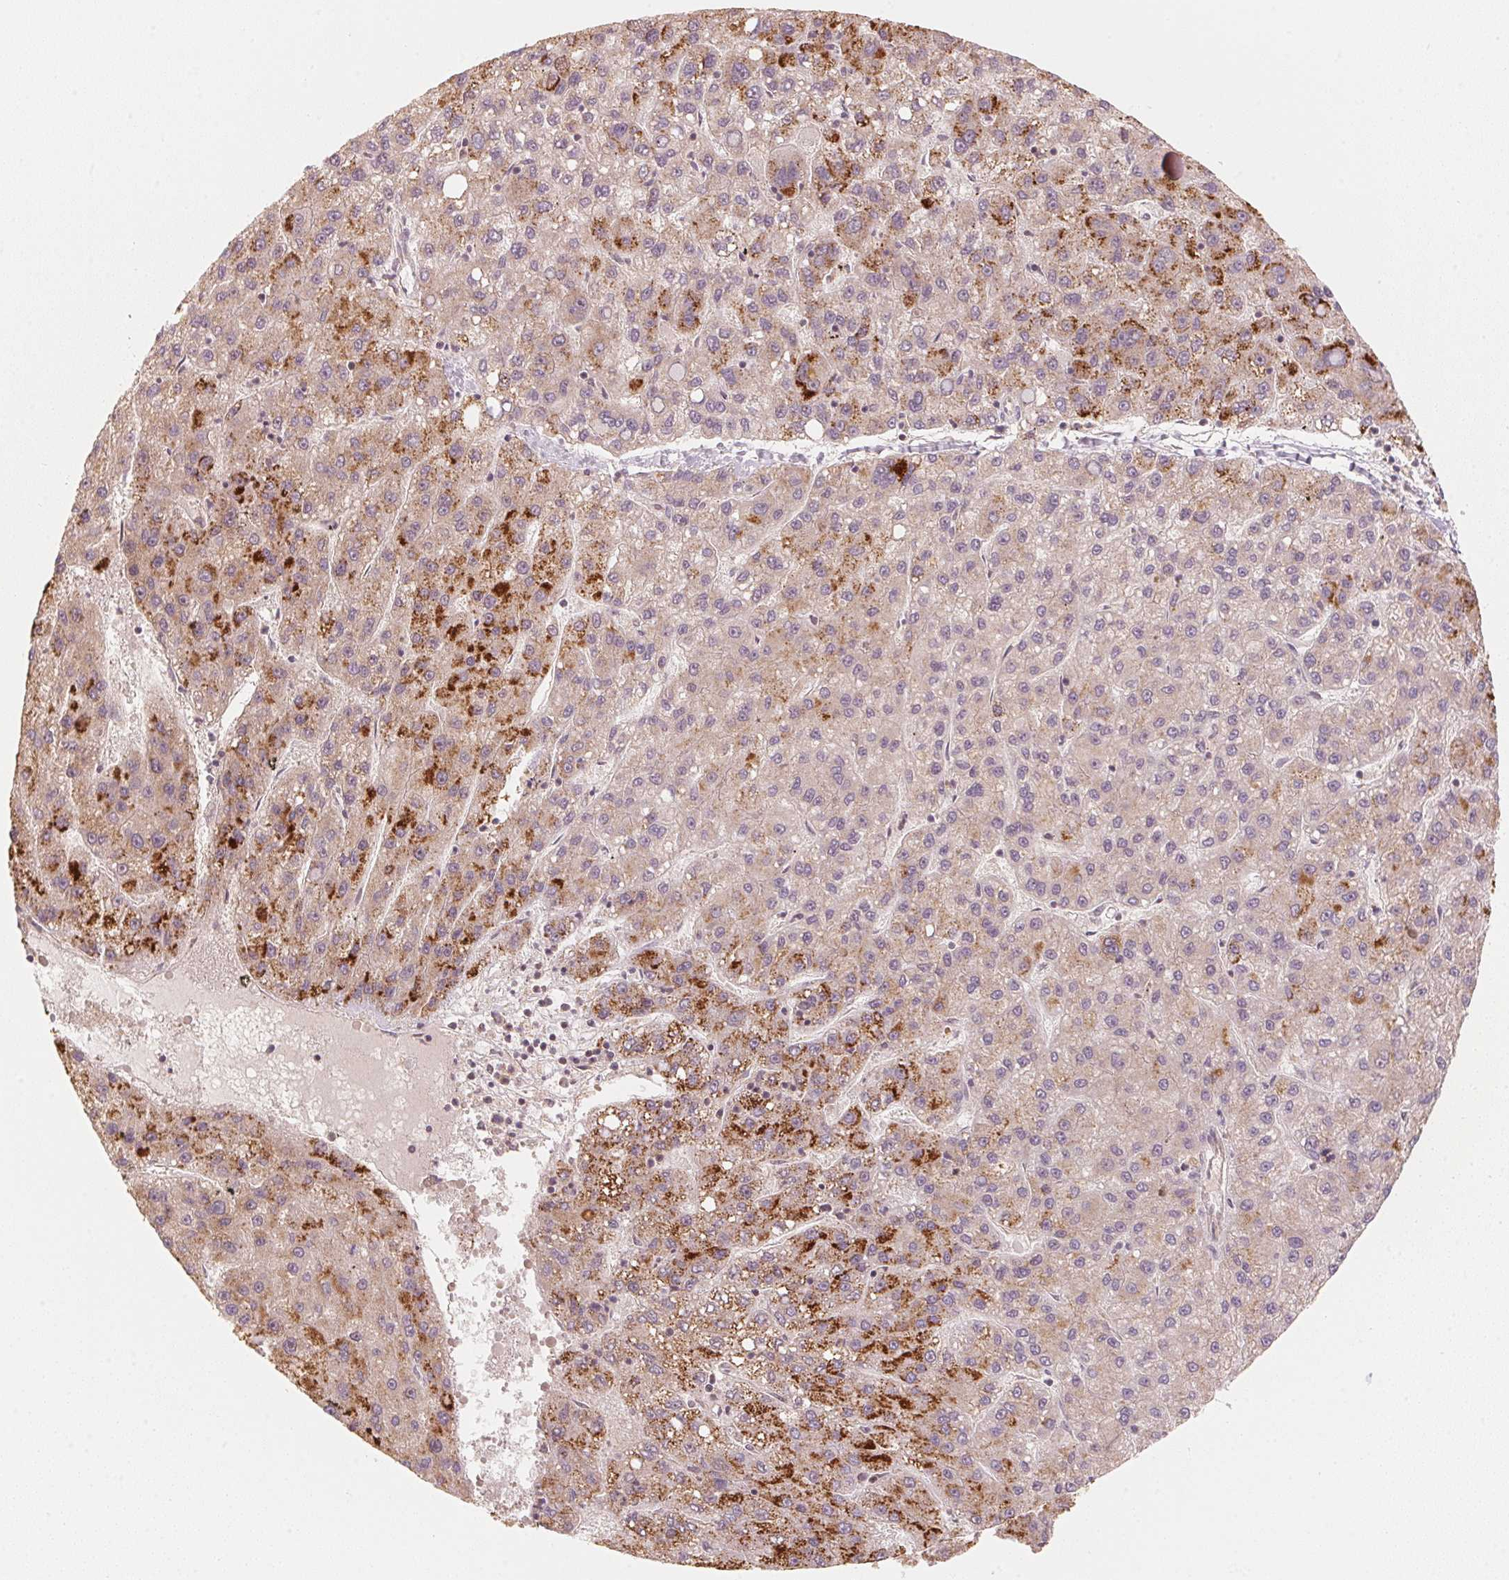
{"staining": {"intensity": "strong", "quantity": "25%-75%", "location": "cytoplasmic/membranous"}, "tissue": "liver cancer", "cell_type": "Tumor cells", "image_type": "cancer", "snomed": [{"axis": "morphology", "description": "Carcinoma, Hepatocellular, NOS"}, {"axis": "topography", "description": "Liver"}], "caption": "Immunohistochemical staining of human liver cancer (hepatocellular carcinoma) demonstrates strong cytoplasmic/membranous protein positivity in approximately 25%-75% of tumor cells.", "gene": "C2orf73", "patient": {"sex": "female", "age": 82}}